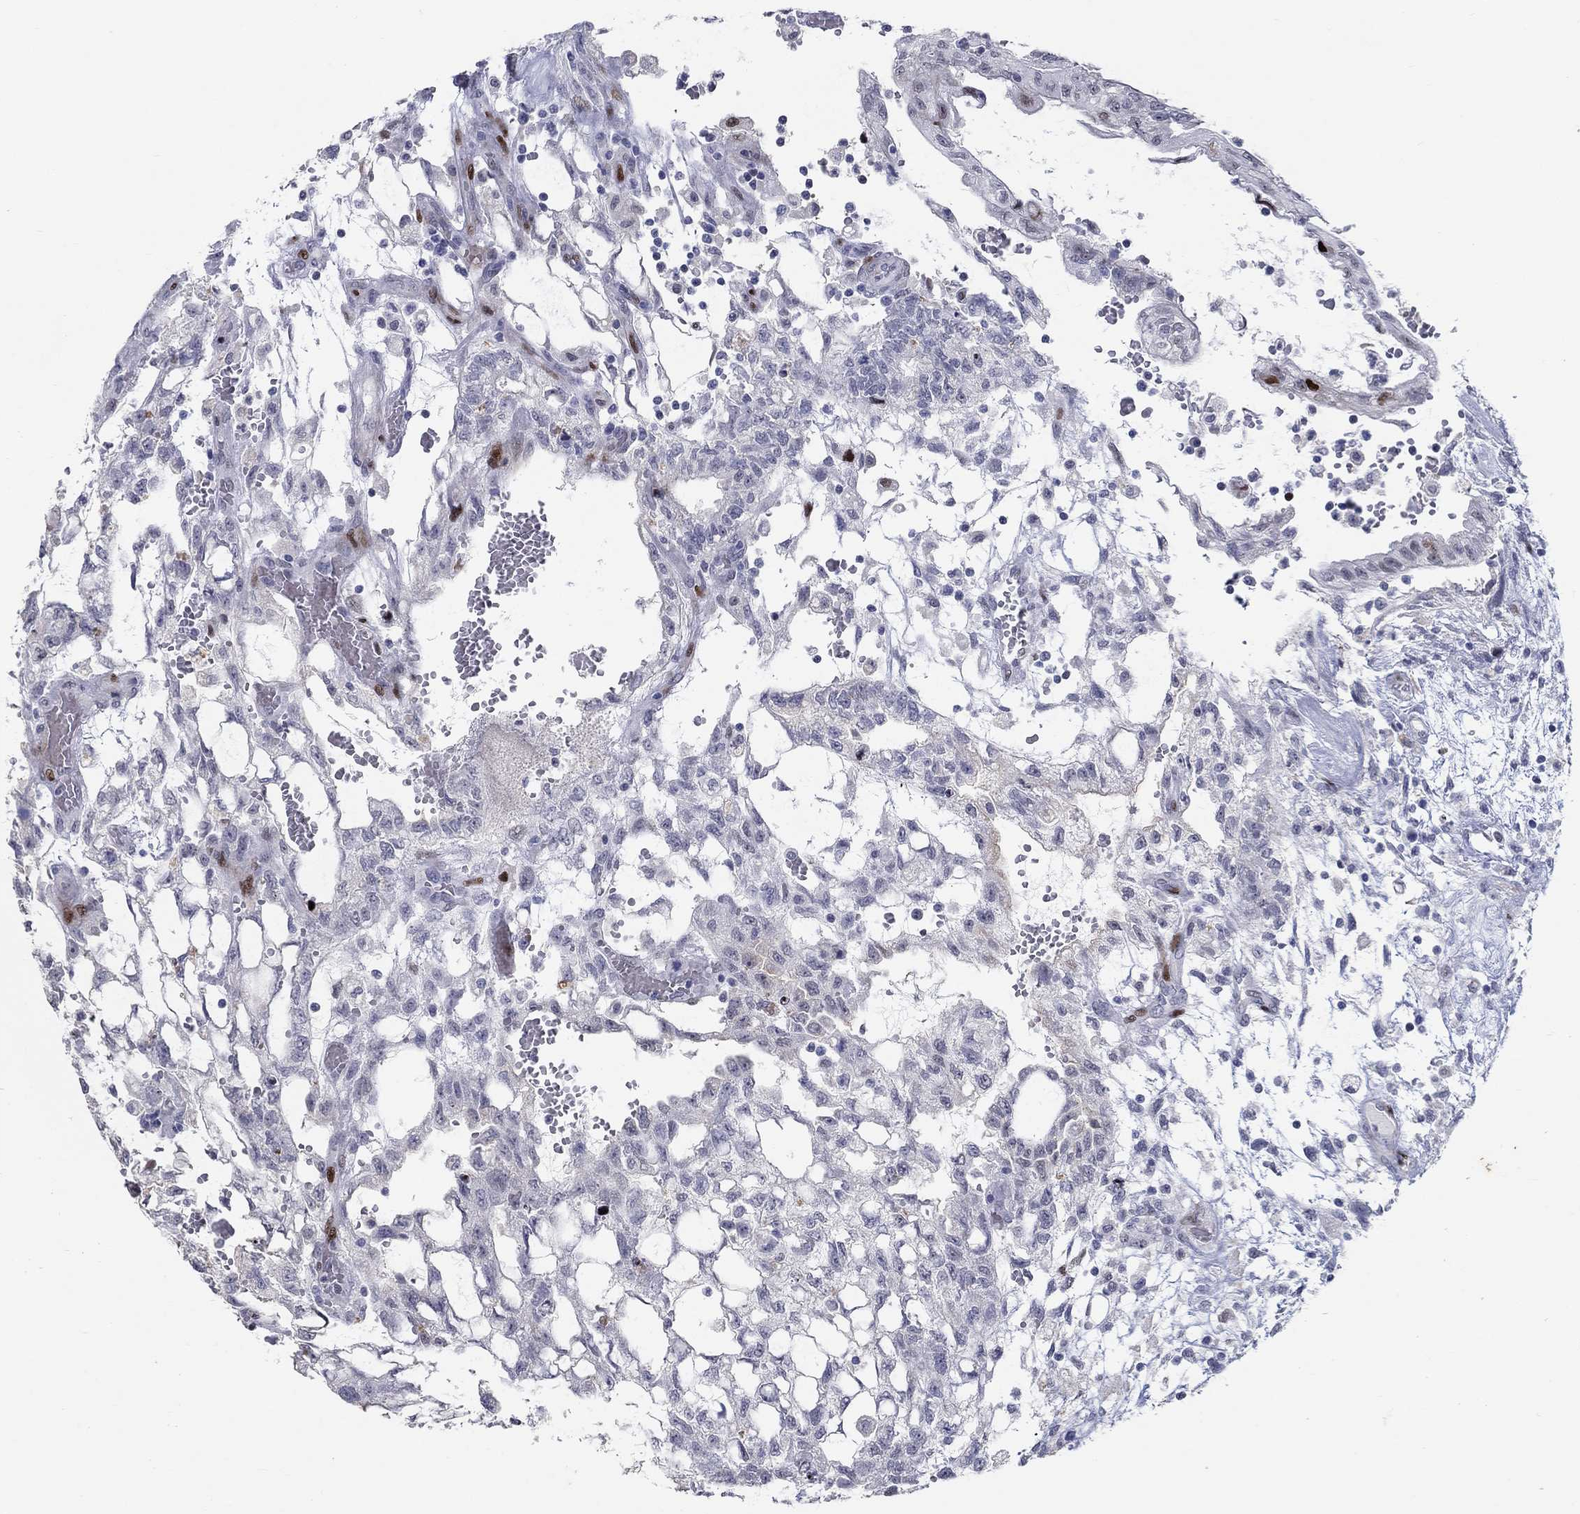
{"staining": {"intensity": "moderate", "quantity": "<25%", "location": "nuclear"}, "tissue": "testis cancer", "cell_type": "Tumor cells", "image_type": "cancer", "snomed": [{"axis": "morphology", "description": "Carcinoma, Embryonal, NOS"}, {"axis": "topography", "description": "Testis"}], "caption": "A micrograph of human testis embryonal carcinoma stained for a protein demonstrates moderate nuclear brown staining in tumor cells. (DAB (3,3'-diaminobenzidine) IHC, brown staining for protein, blue staining for nuclei).", "gene": "RAPGEF5", "patient": {"sex": "male", "age": 32}}